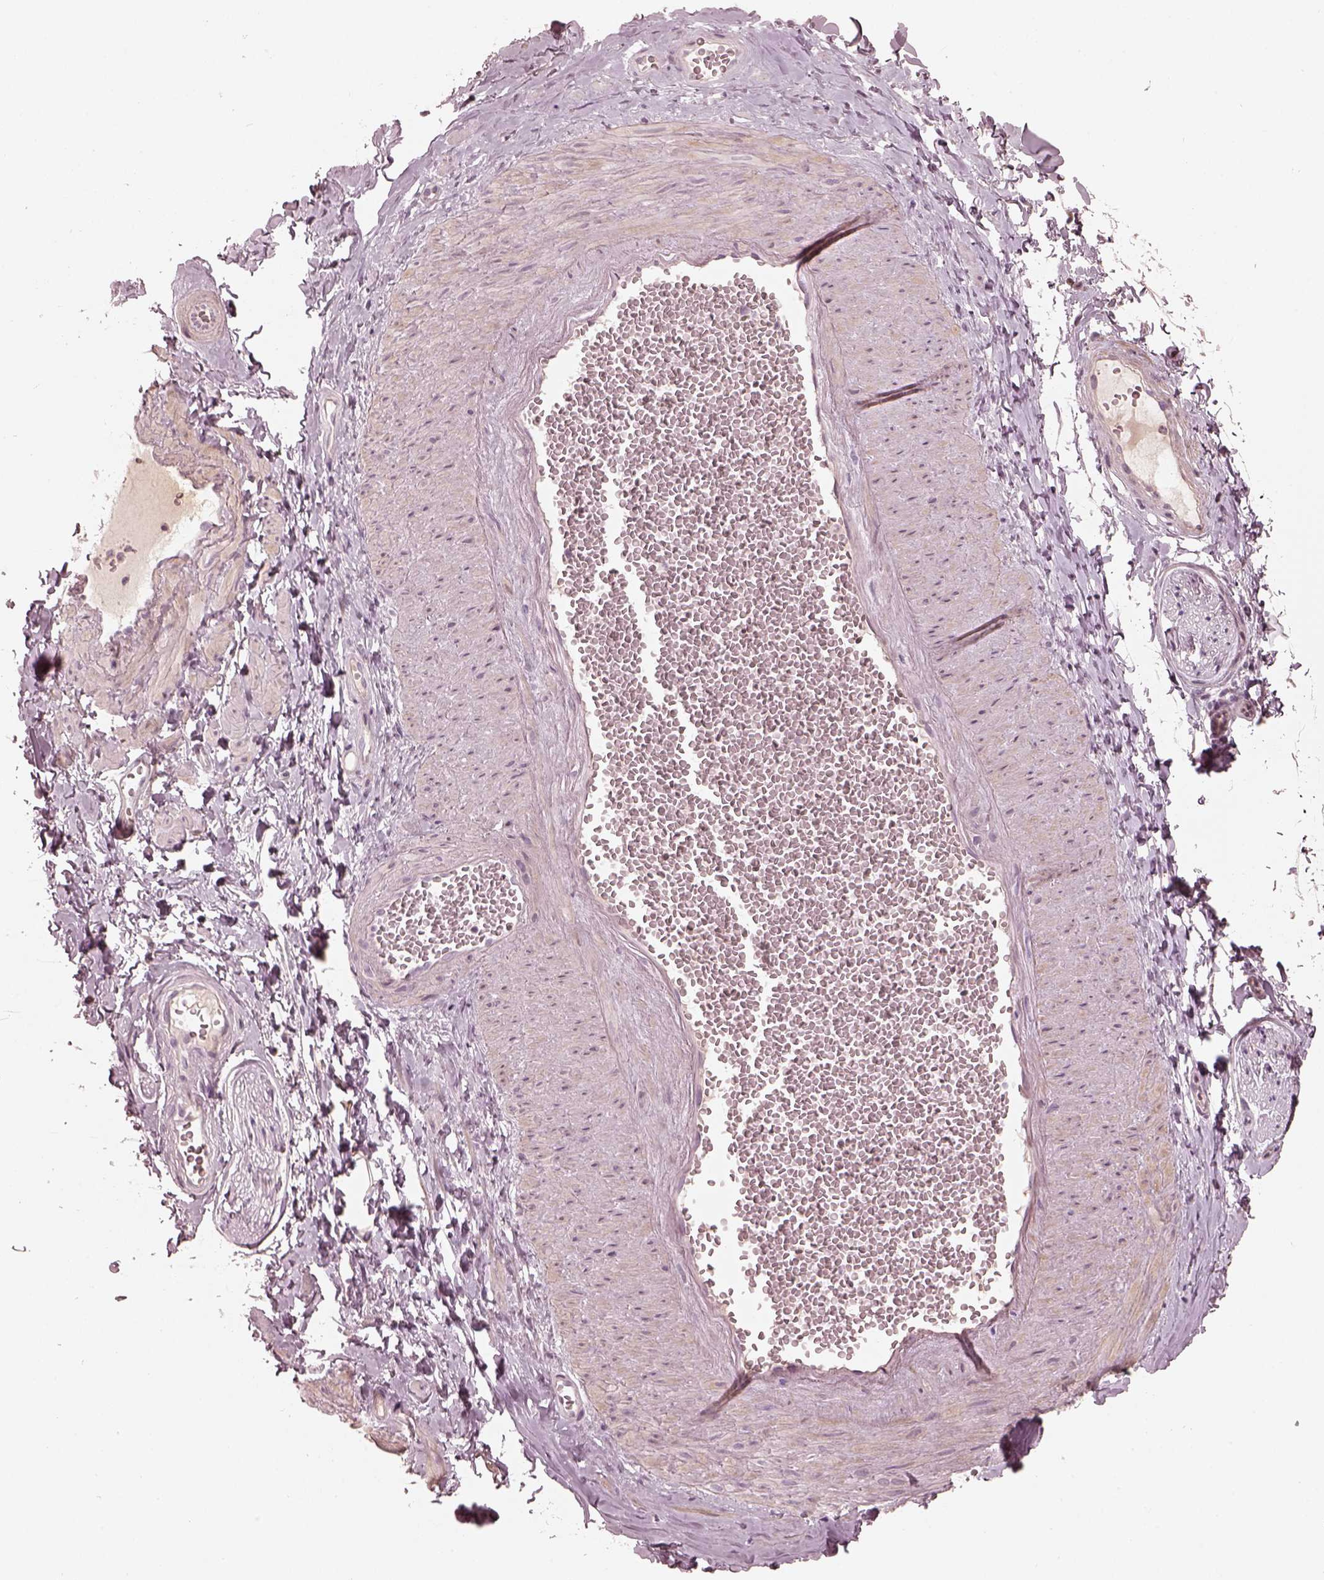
{"staining": {"intensity": "negative", "quantity": "none", "location": "none"}, "tissue": "adipose tissue", "cell_type": "Adipocytes", "image_type": "normal", "snomed": [{"axis": "morphology", "description": "Normal tissue, NOS"}, {"axis": "topography", "description": "Smooth muscle"}, {"axis": "topography", "description": "Peripheral nerve tissue"}], "caption": "Protein analysis of normal adipose tissue reveals no significant expression in adipocytes.", "gene": "OPTC", "patient": {"sex": "male", "age": 22}}